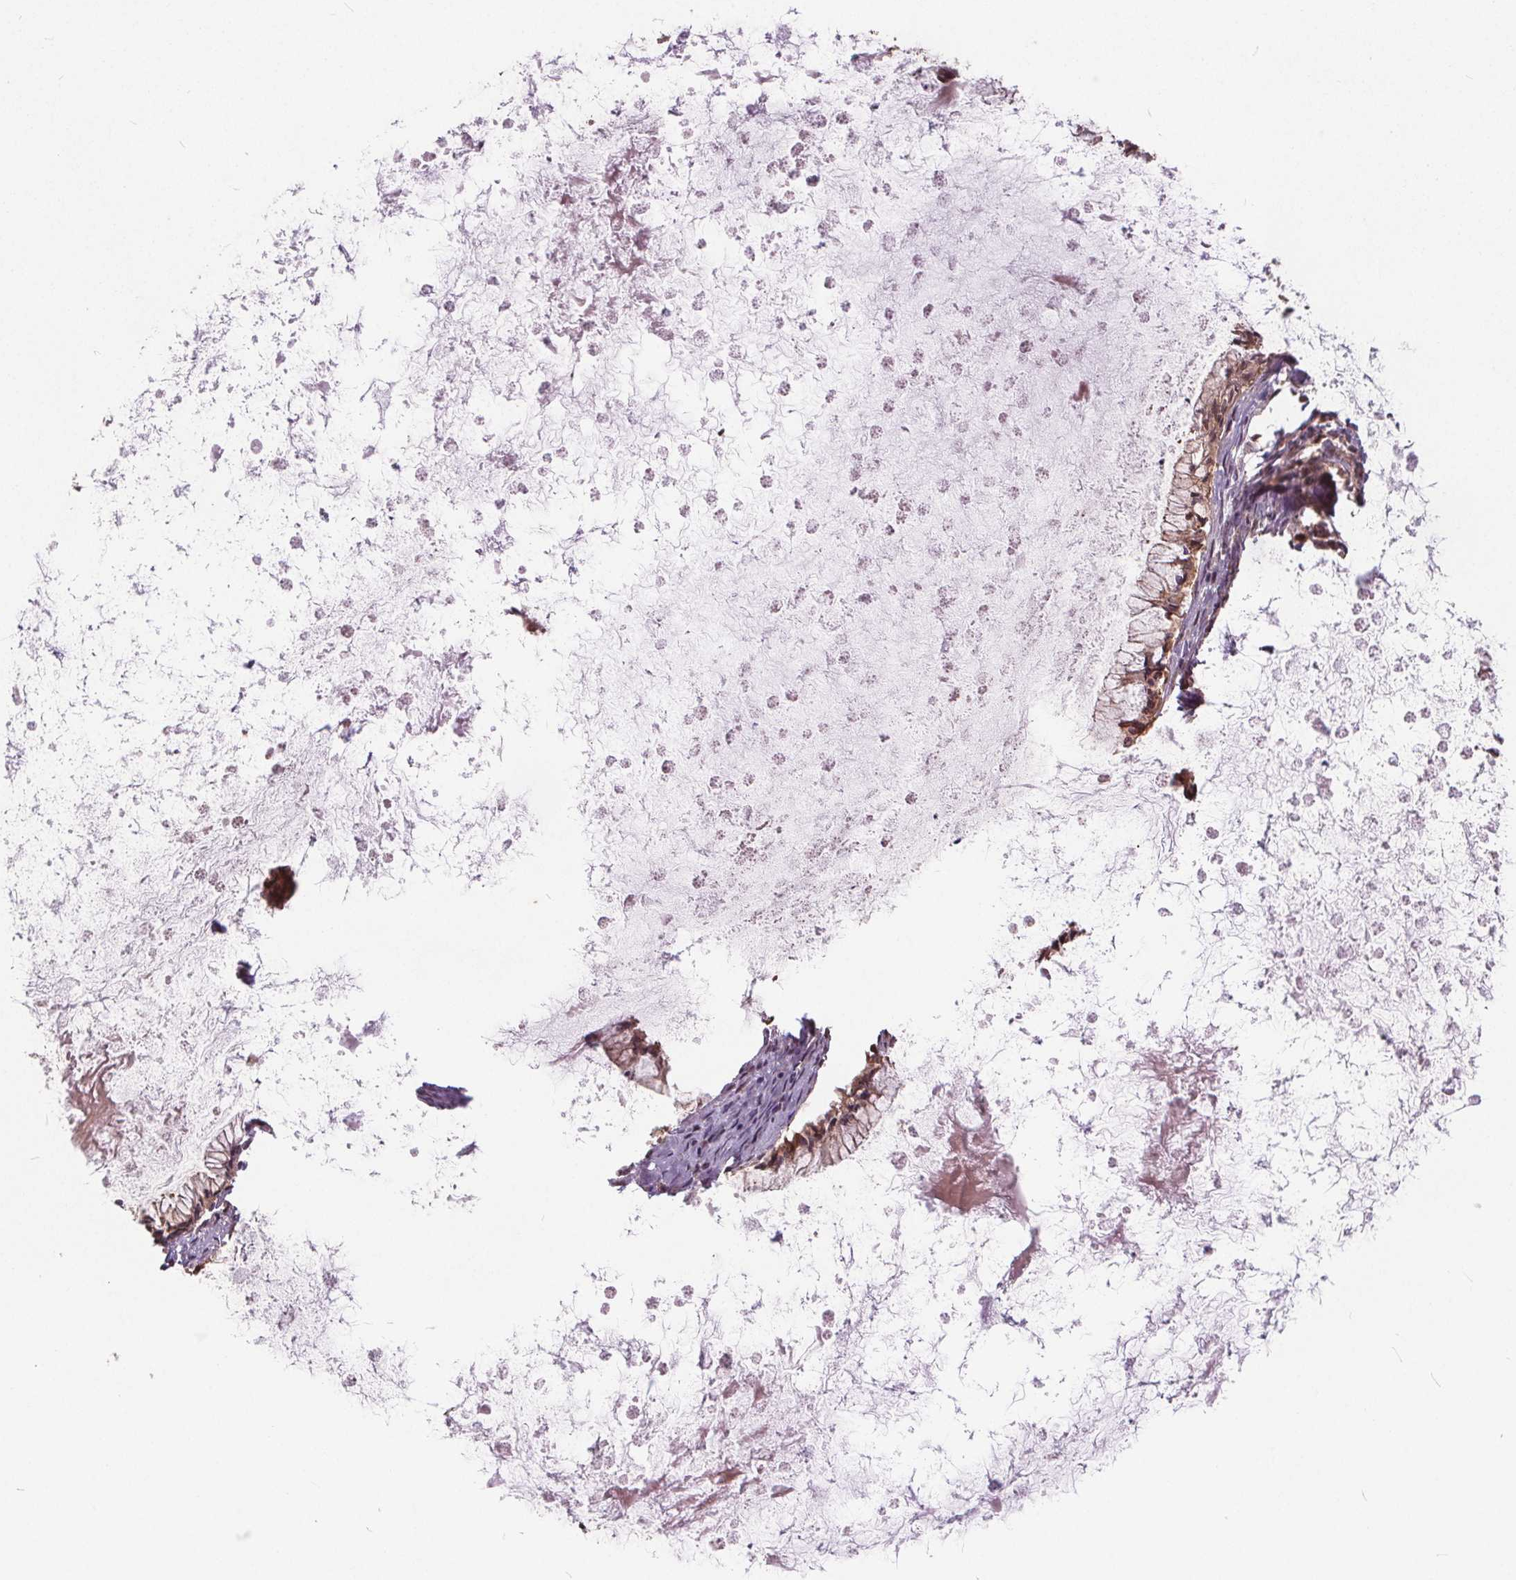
{"staining": {"intensity": "moderate", "quantity": ">75%", "location": "cytoplasmic/membranous"}, "tissue": "ovarian cancer", "cell_type": "Tumor cells", "image_type": "cancer", "snomed": [{"axis": "morphology", "description": "Cystadenocarcinoma, mucinous, NOS"}, {"axis": "topography", "description": "Ovary"}], "caption": "Immunohistochemistry (IHC) (DAB) staining of ovarian cancer shows moderate cytoplasmic/membranous protein staining in approximately >75% of tumor cells.", "gene": "HIF1AN", "patient": {"sex": "female", "age": 67}}